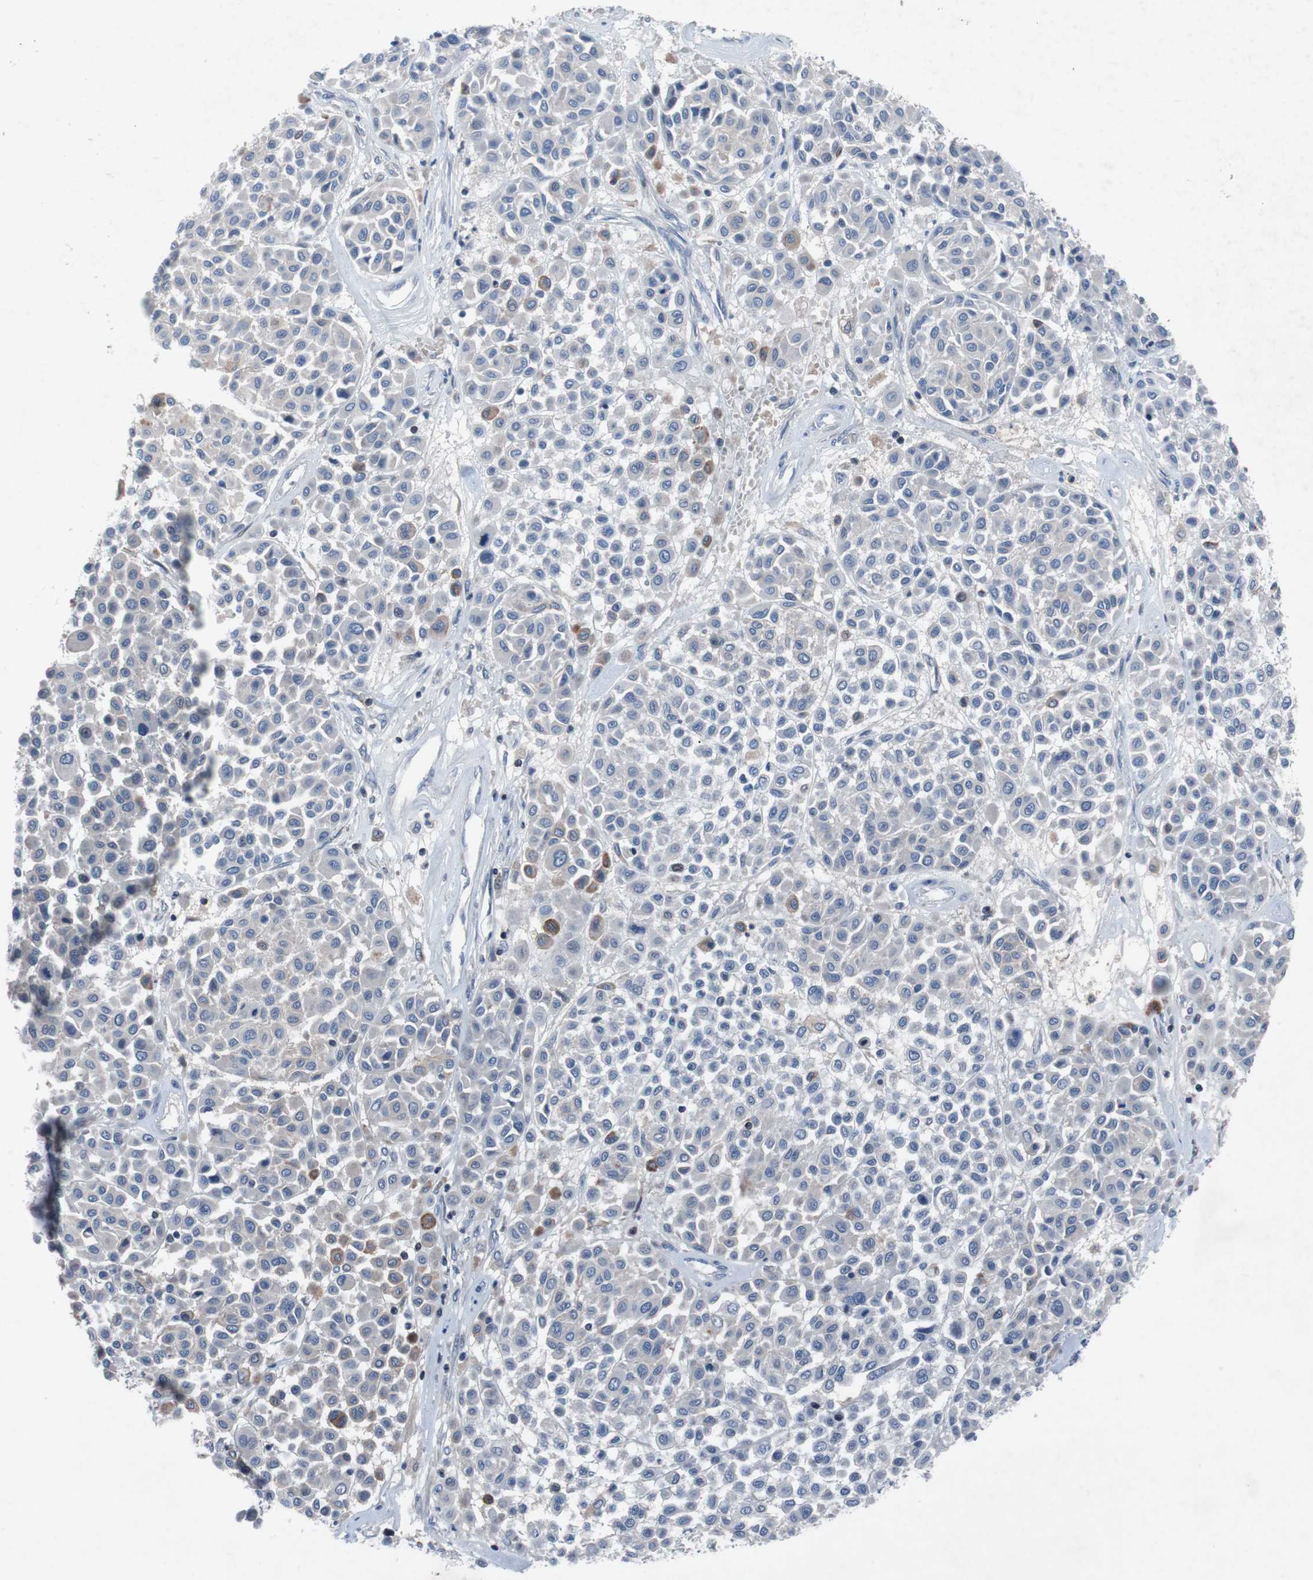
{"staining": {"intensity": "negative", "quantity": "none", "location": "none"}, "tissue": "melanoma", "cell_type": "Tumor cells", "image_type": "cancer", "snomed": [{"axis": "morphology", "description": "Malignant melanoma, Metastatic site"}, {"axis": "topography", "description": "Soft tissue"}], "caption": "Tumor cells are negative for protein expression in human melanoma.", "gene": "MUTYH", "patient": {"sex": "male", "age": 41}}